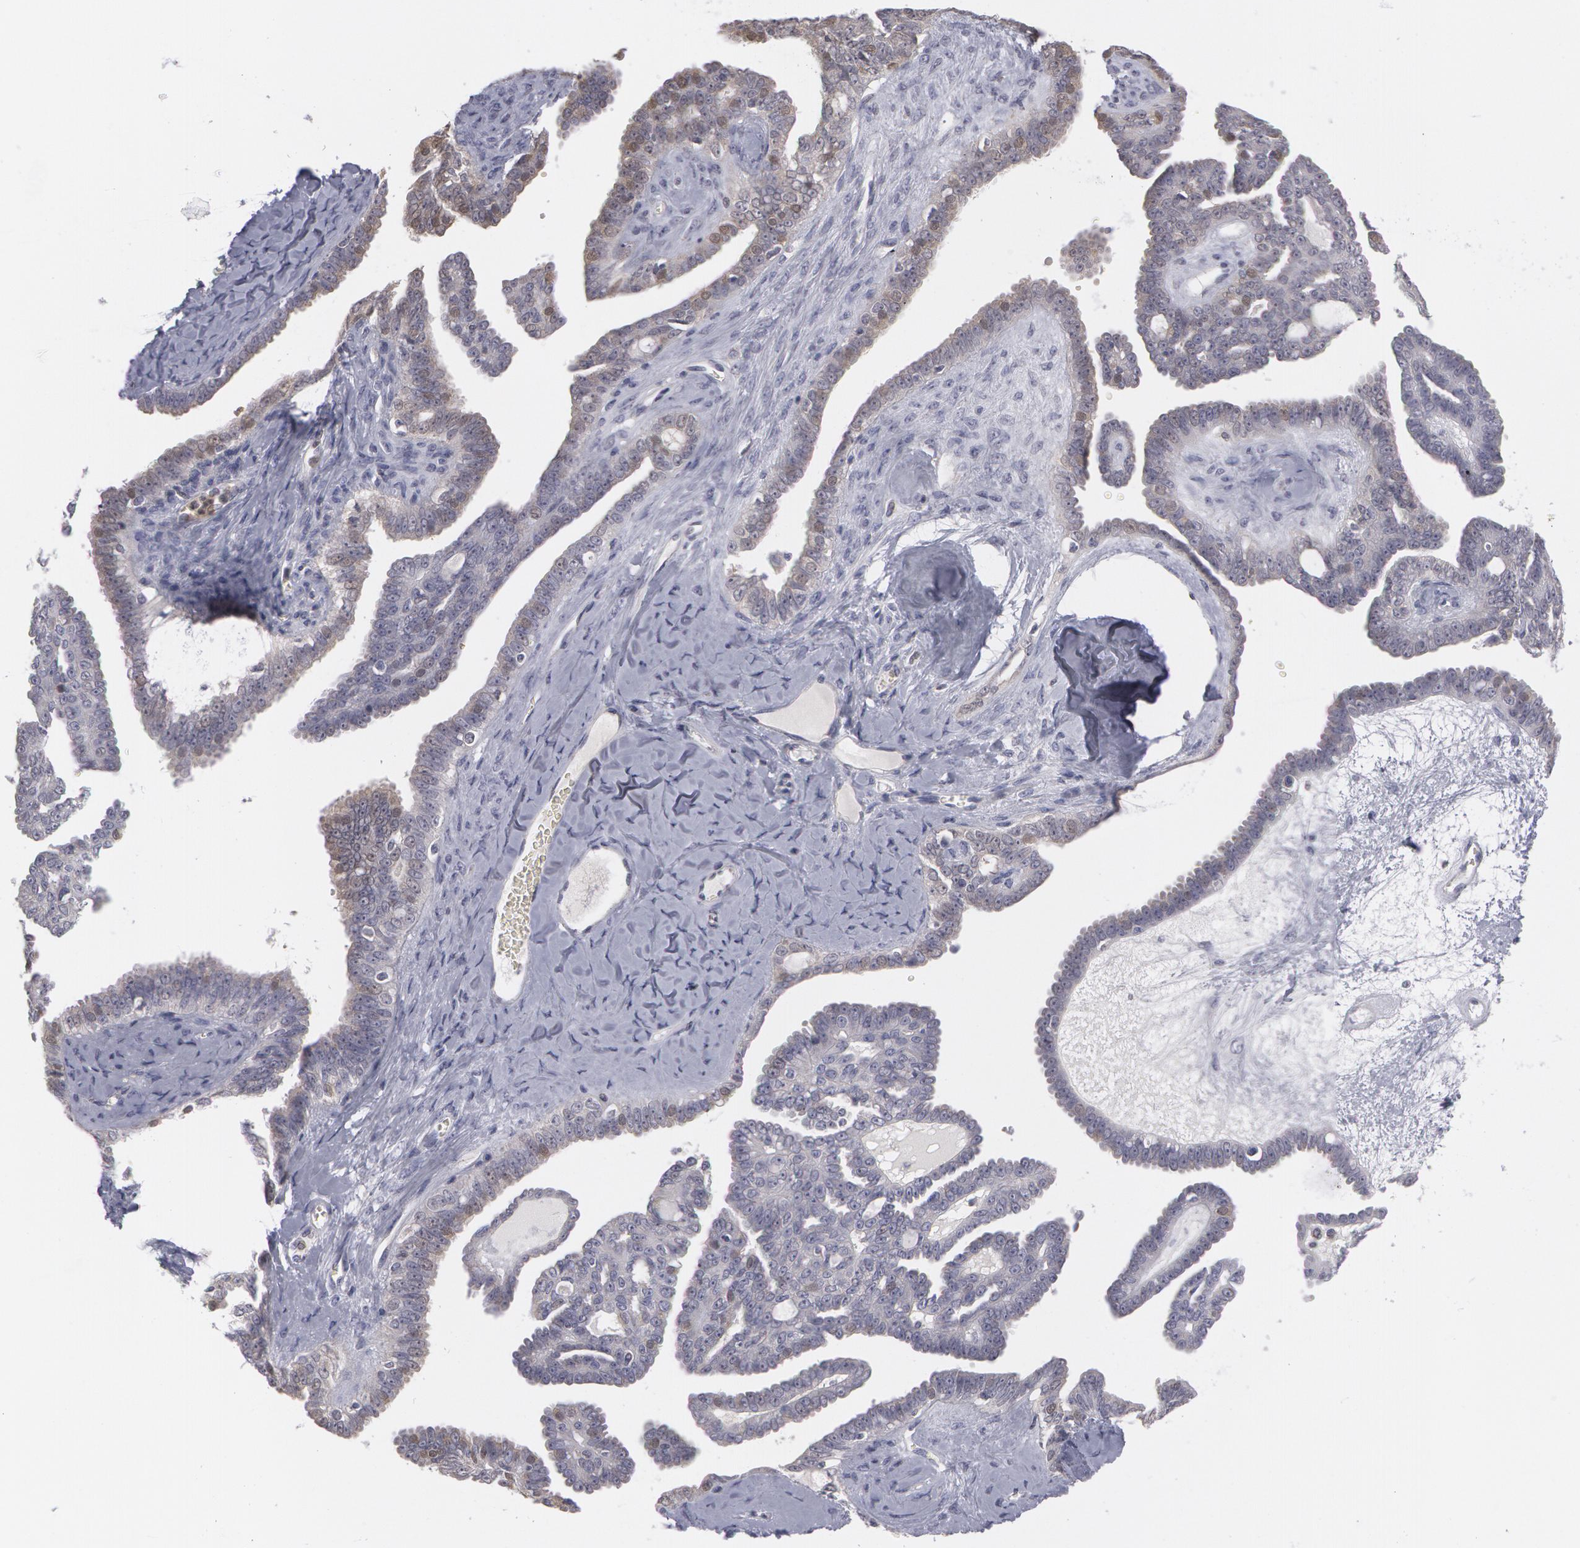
{"staining": {"intensity": "weak", "quantity": "25%-75%", "location": "cytoplasmic/membranous,nuclear"}, "tissue": "ovarian cancer", "cell_type": "Tumor cells", "image_type": "cancer", "snomed": [{"axis": "morphology", "description": "Cystadenocarcinoma, serous, NOS"}, {"axis": "topography", "description": "Ovary"}], "caption": "The immunohistochemical stain highlights weak cytoplasmic/membranous and nuclear staining in tumor cells of ovarian cancer (serous cystadenocarcinoma) tissue. (DAB (3,3'-diaminobenzidine) = brown stain, brightfield microscopy at high magnification).", "gene": "CAT", "patient": {"sex": "female", "age": 71}}